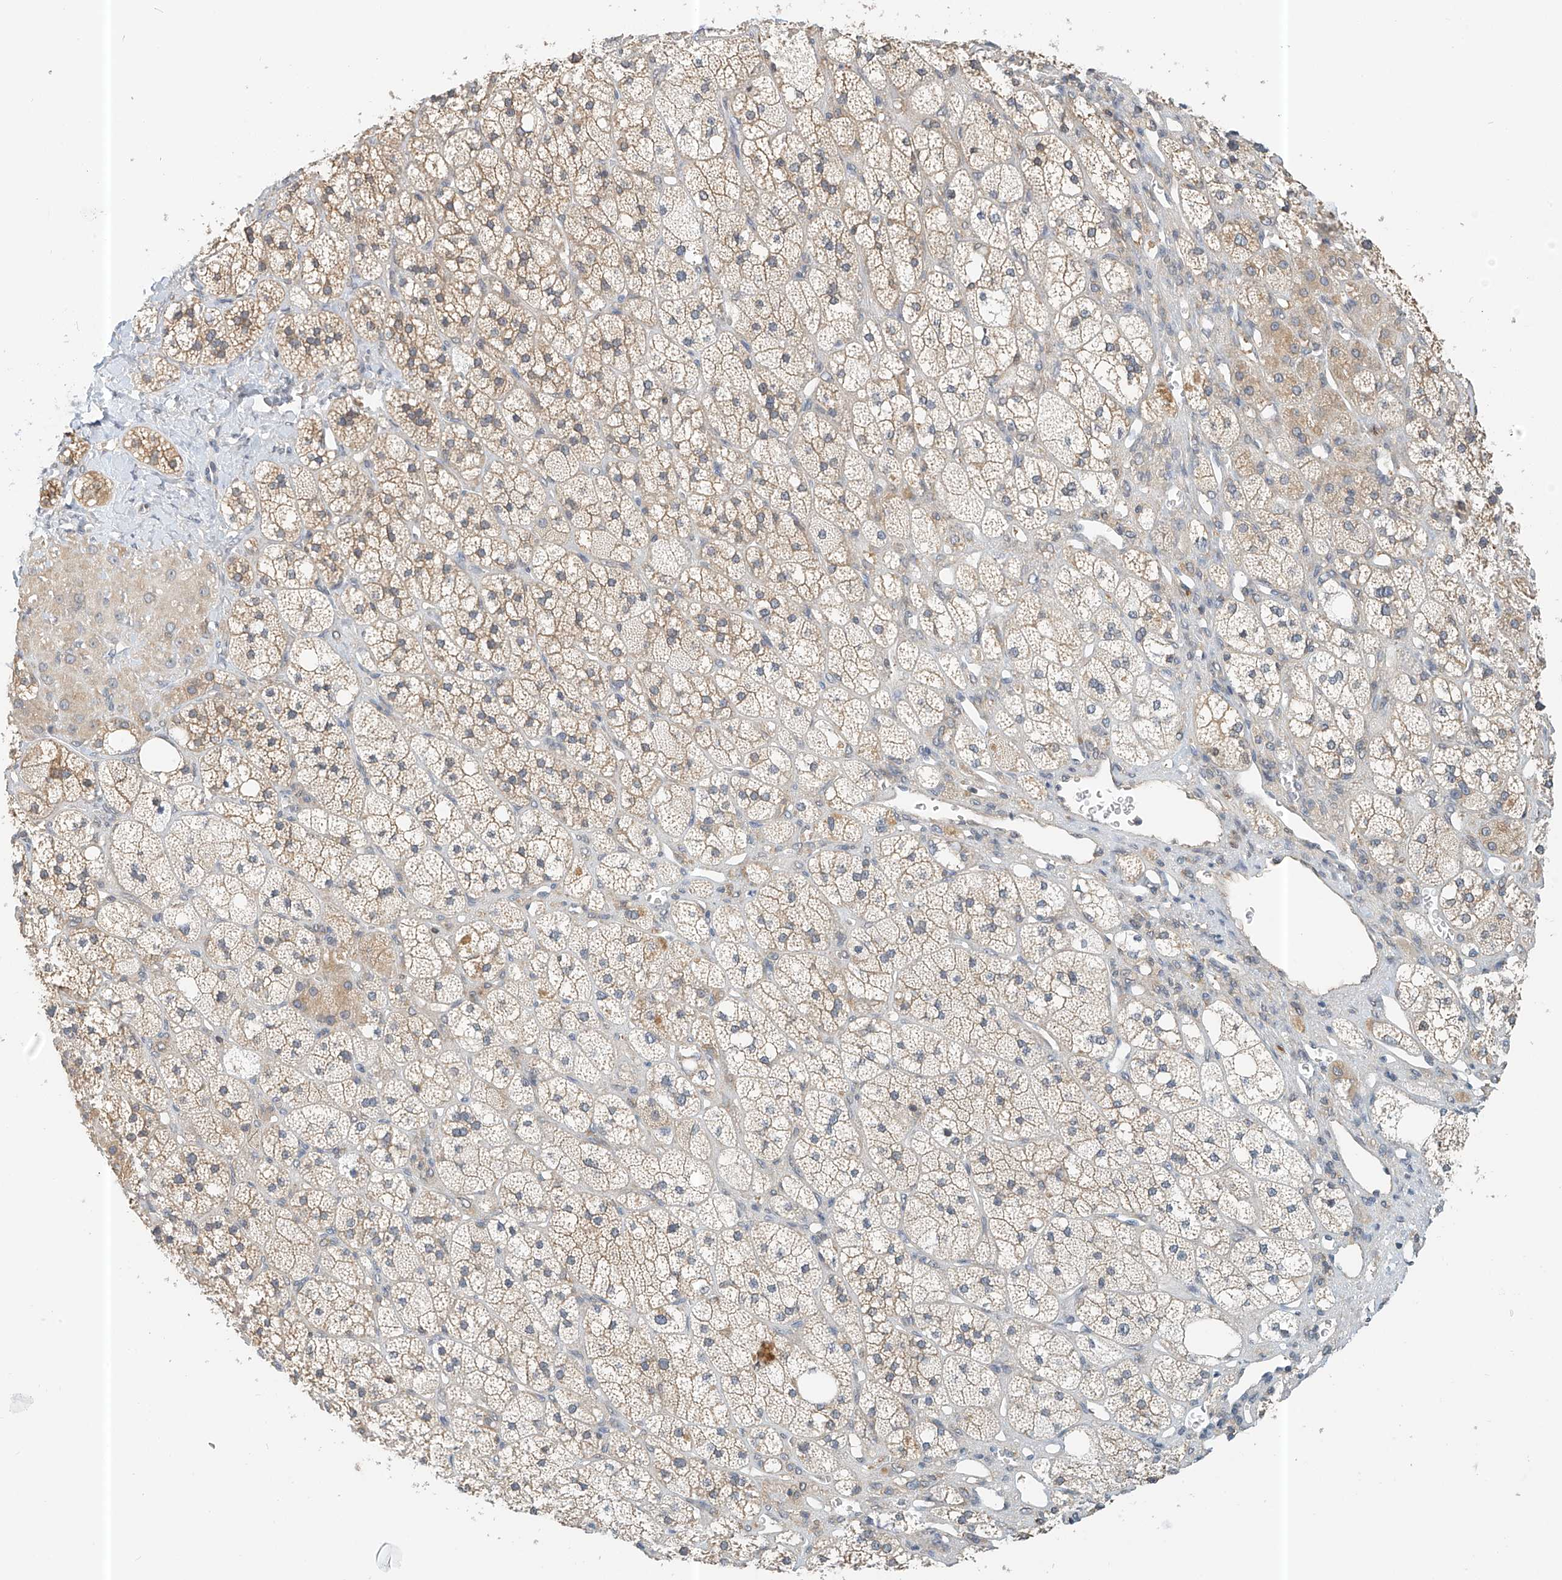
{"staining": {"intensity": "moderate", "quantity": "25%-75%", "location": "cytoplasmic/membranous"}, "tissue": "adrenal gland", "cell_type": "Glandular cells", "image_type": "normal", "snomed": [{"axis": "morphology", "description": "Normal tissue, NOS"}, {"axis": "topography", "description": "Adrenal gland"}], "caption": "Immunohistochemical staining of unremarkable human adrenal gland demonstrates 25%-75% levels of moderate cytoplasmic/membranous protein positivity in about 25%-75% of glandular cells.", "gene": "PPA2", "patient": {"sex": "male", "age": 61}}